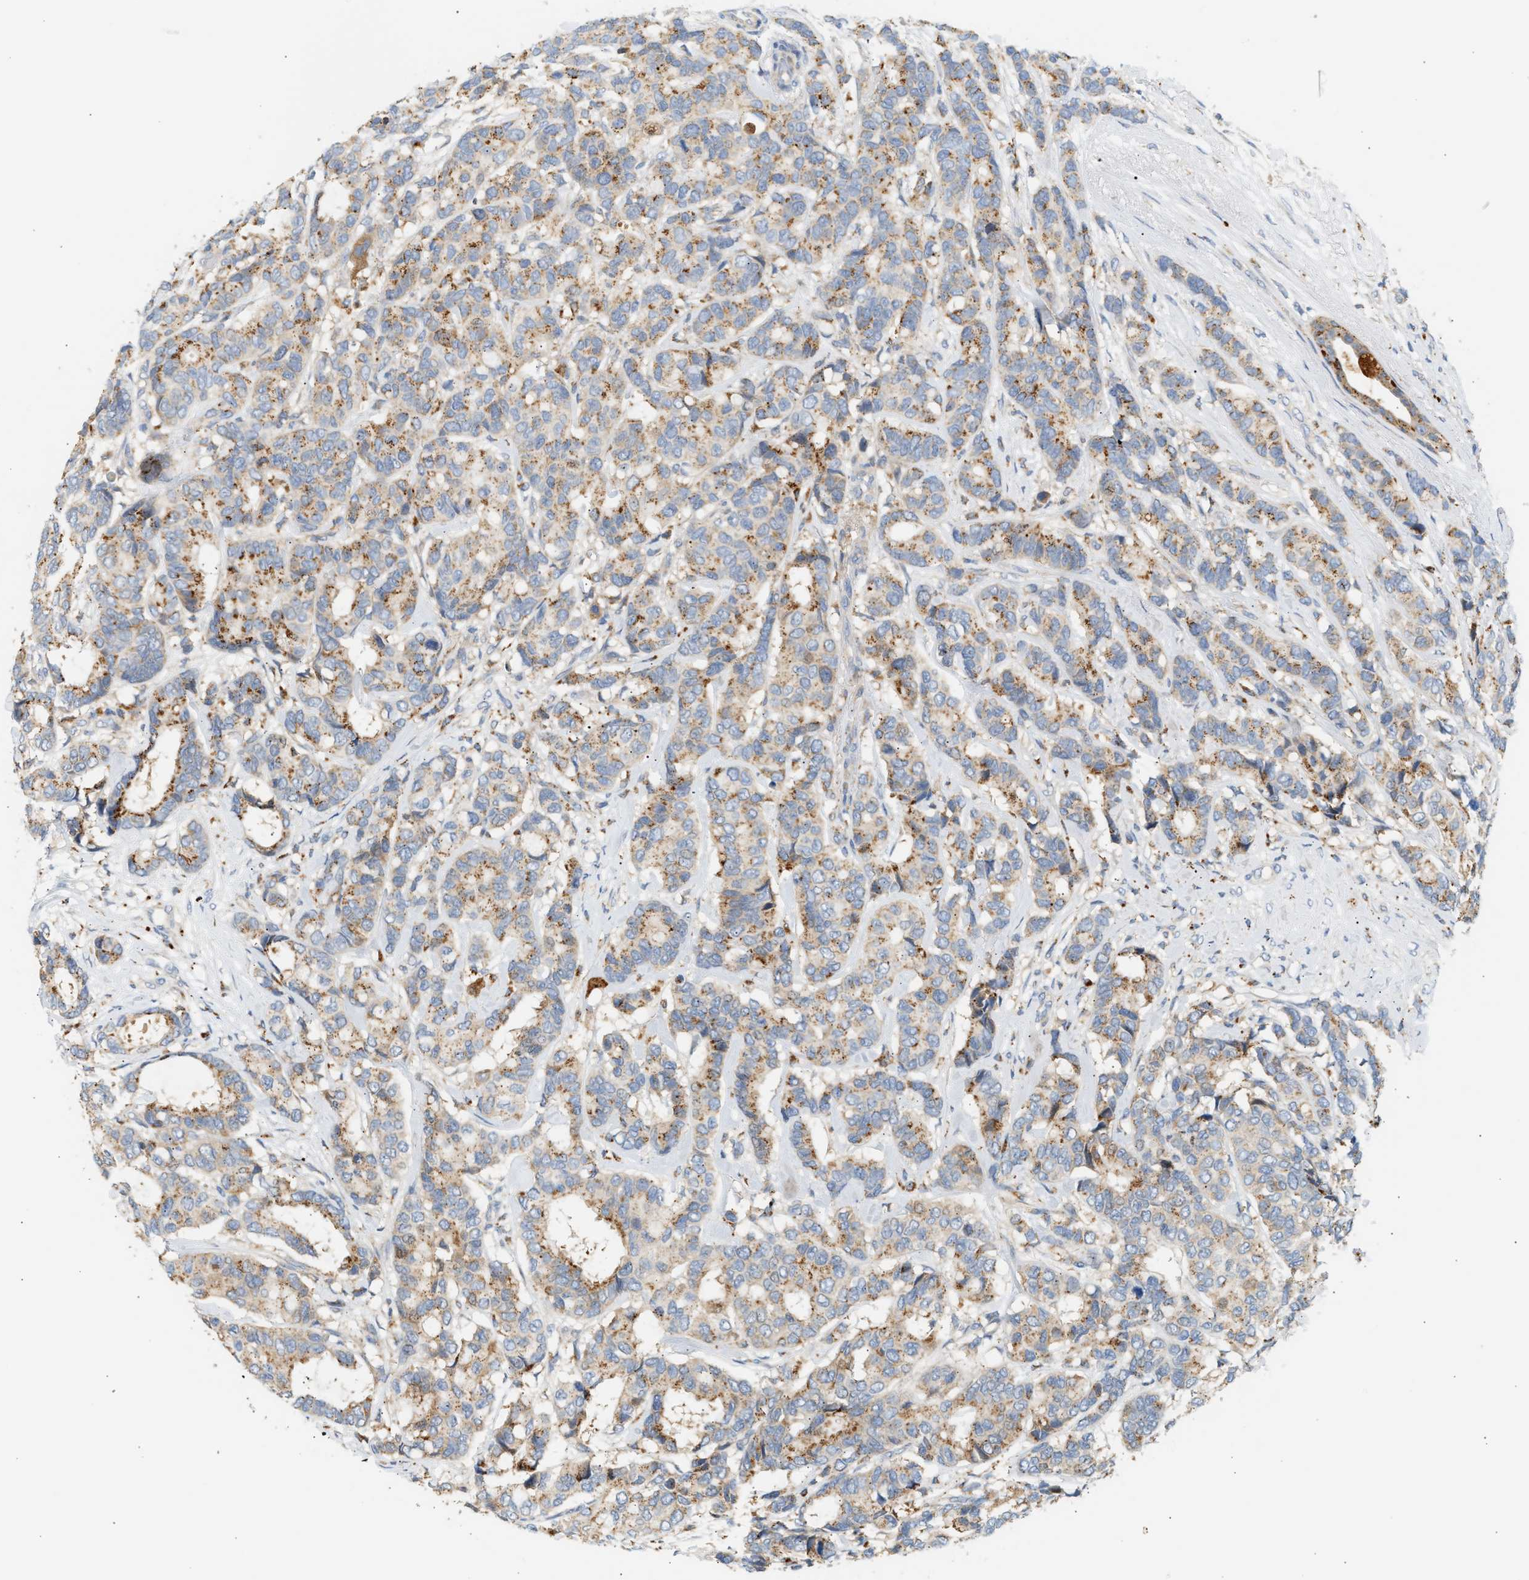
{"staining": {"intensity": "moderate", "quantity": ">75%", "location": "cytoplasmic/membranous"}, "tissue": "breast cancer", "cell_type": "Tumor cells", "image_type": "cancer", "snomed": [{"axis": "morphology", "description": "Duct carcinoma"}, {"axis": "topography", "description": "Breast"}], "caption": "A medium amount of moderate cytoplasmic/membranous expression is appreciated in approximately >75% of tumor cells in infiltrating ductal carcinoma (breast) tissue.", "gene": "ENTHD1", "patient": {"sex": "female", "age": 87}}